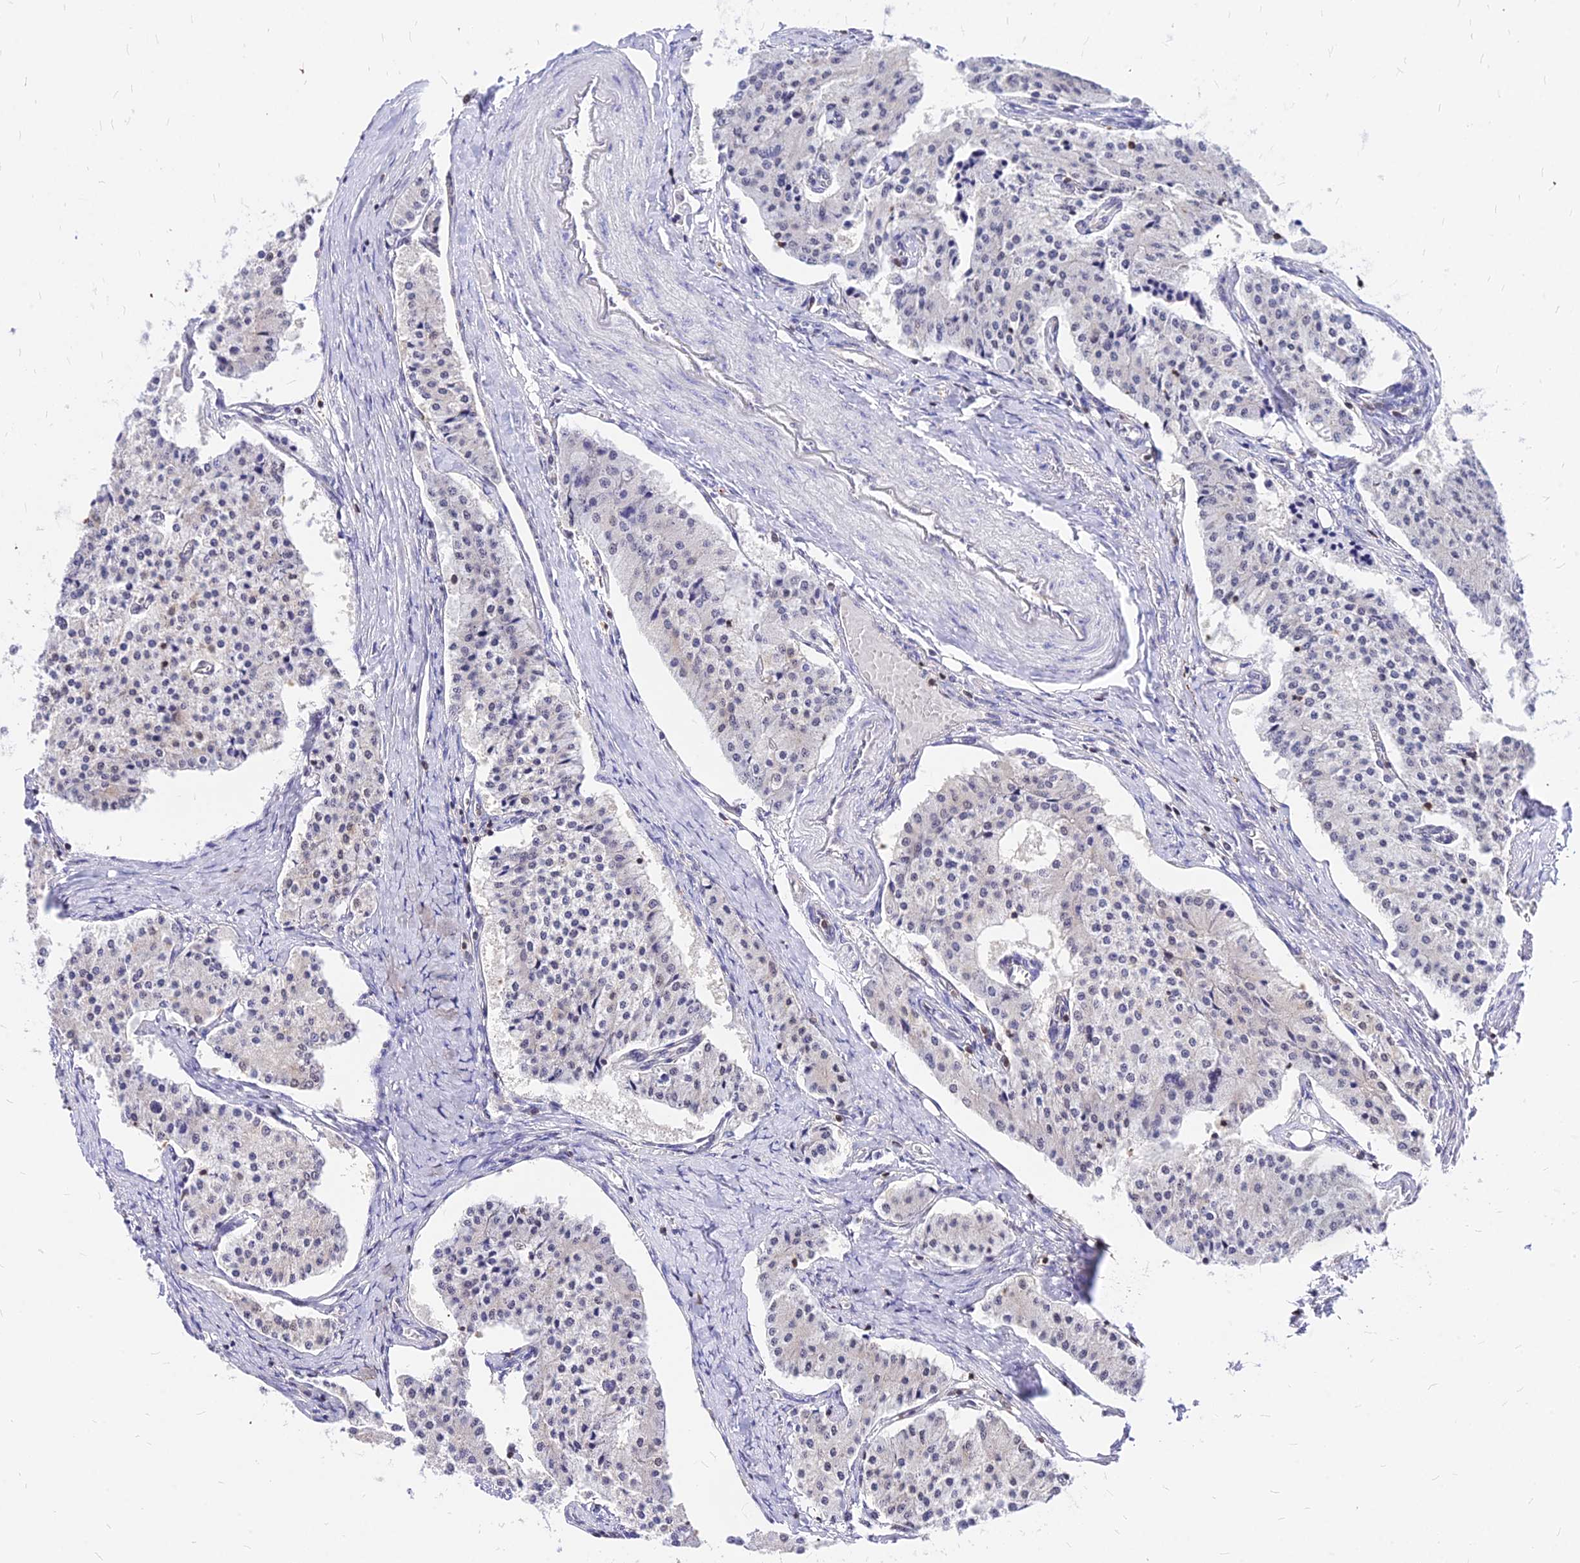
{"staining": {"intensity": "negative", "quantity": "none", "location": "none"}, "tissue": "carcinoid", "cell_type": "Tumor cells", "image_type": "cancer", "snomed": [{"axis": "morphology", "description": "Carcinoid, malignant, NOS"}, {"axis": "topography", "description": "Colon"}], "caption": "This is an immunohistochemistry micrograph of carcinoid. There is no staining in tumor cells.", "gene": "PAXX", "patient": {"sex": "female", "age": 52}}